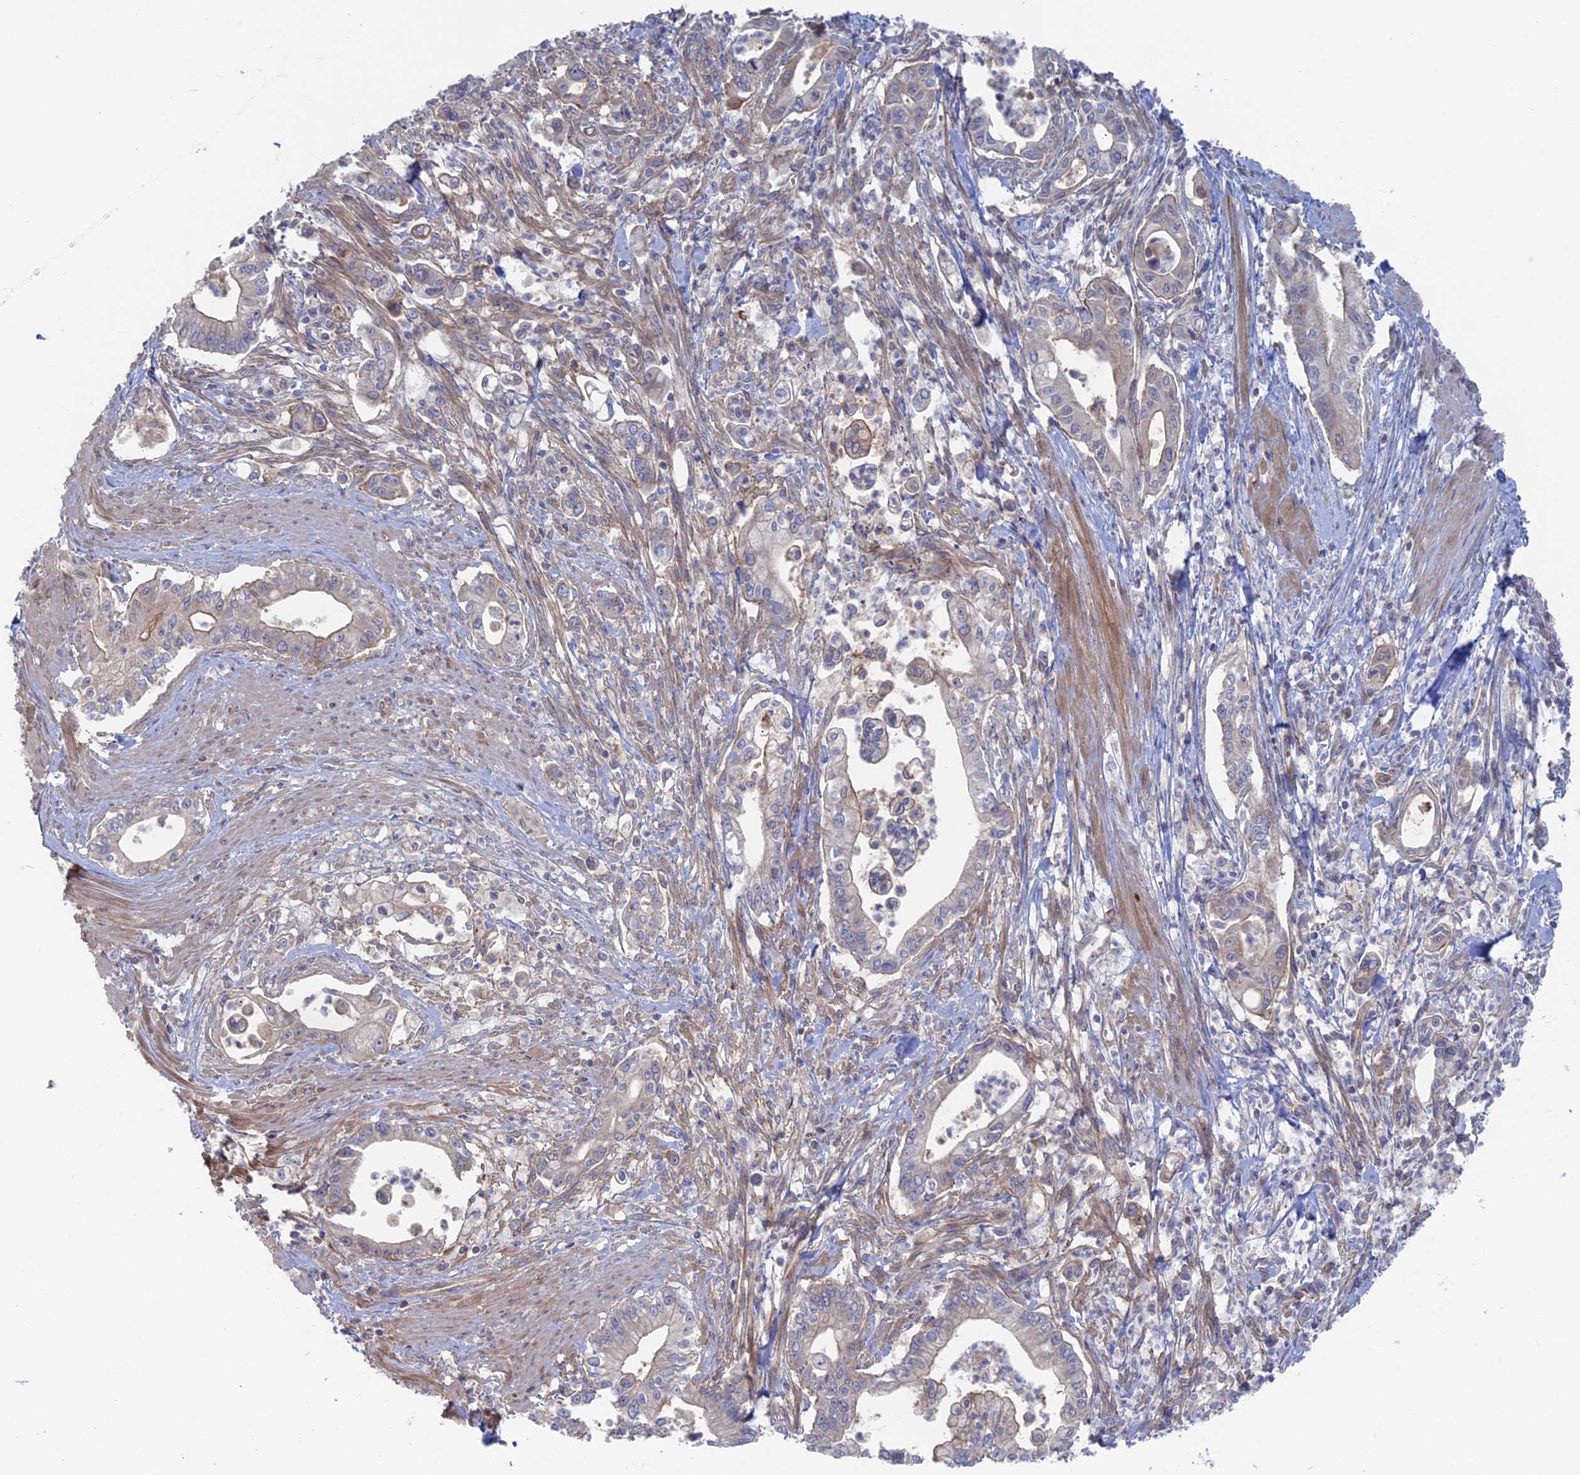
{"staining": {"intensity": "weak", "quantity": "<25%", "location": "cytoplasmic/membranous"}, "tissue": "pancreatic cancer", "cell_type": "Tumor cells", "image_type": "cancer", "snomed": [{"axis": "morphology", "description": "Adenocarcinoma, NOS"}, {"axis": "topography", "description": "Pancreas"}], "caption": "A high-resolution image shows IHC staining of pancreatic adenocarcinoma, which demonstrates no significant expression in tumor cells. (DAB (3,3'-diaminobenzidine) IHC, high magnification).", "gene": "TBC1D30", "patient": {"sex": "male", "age": 78}}